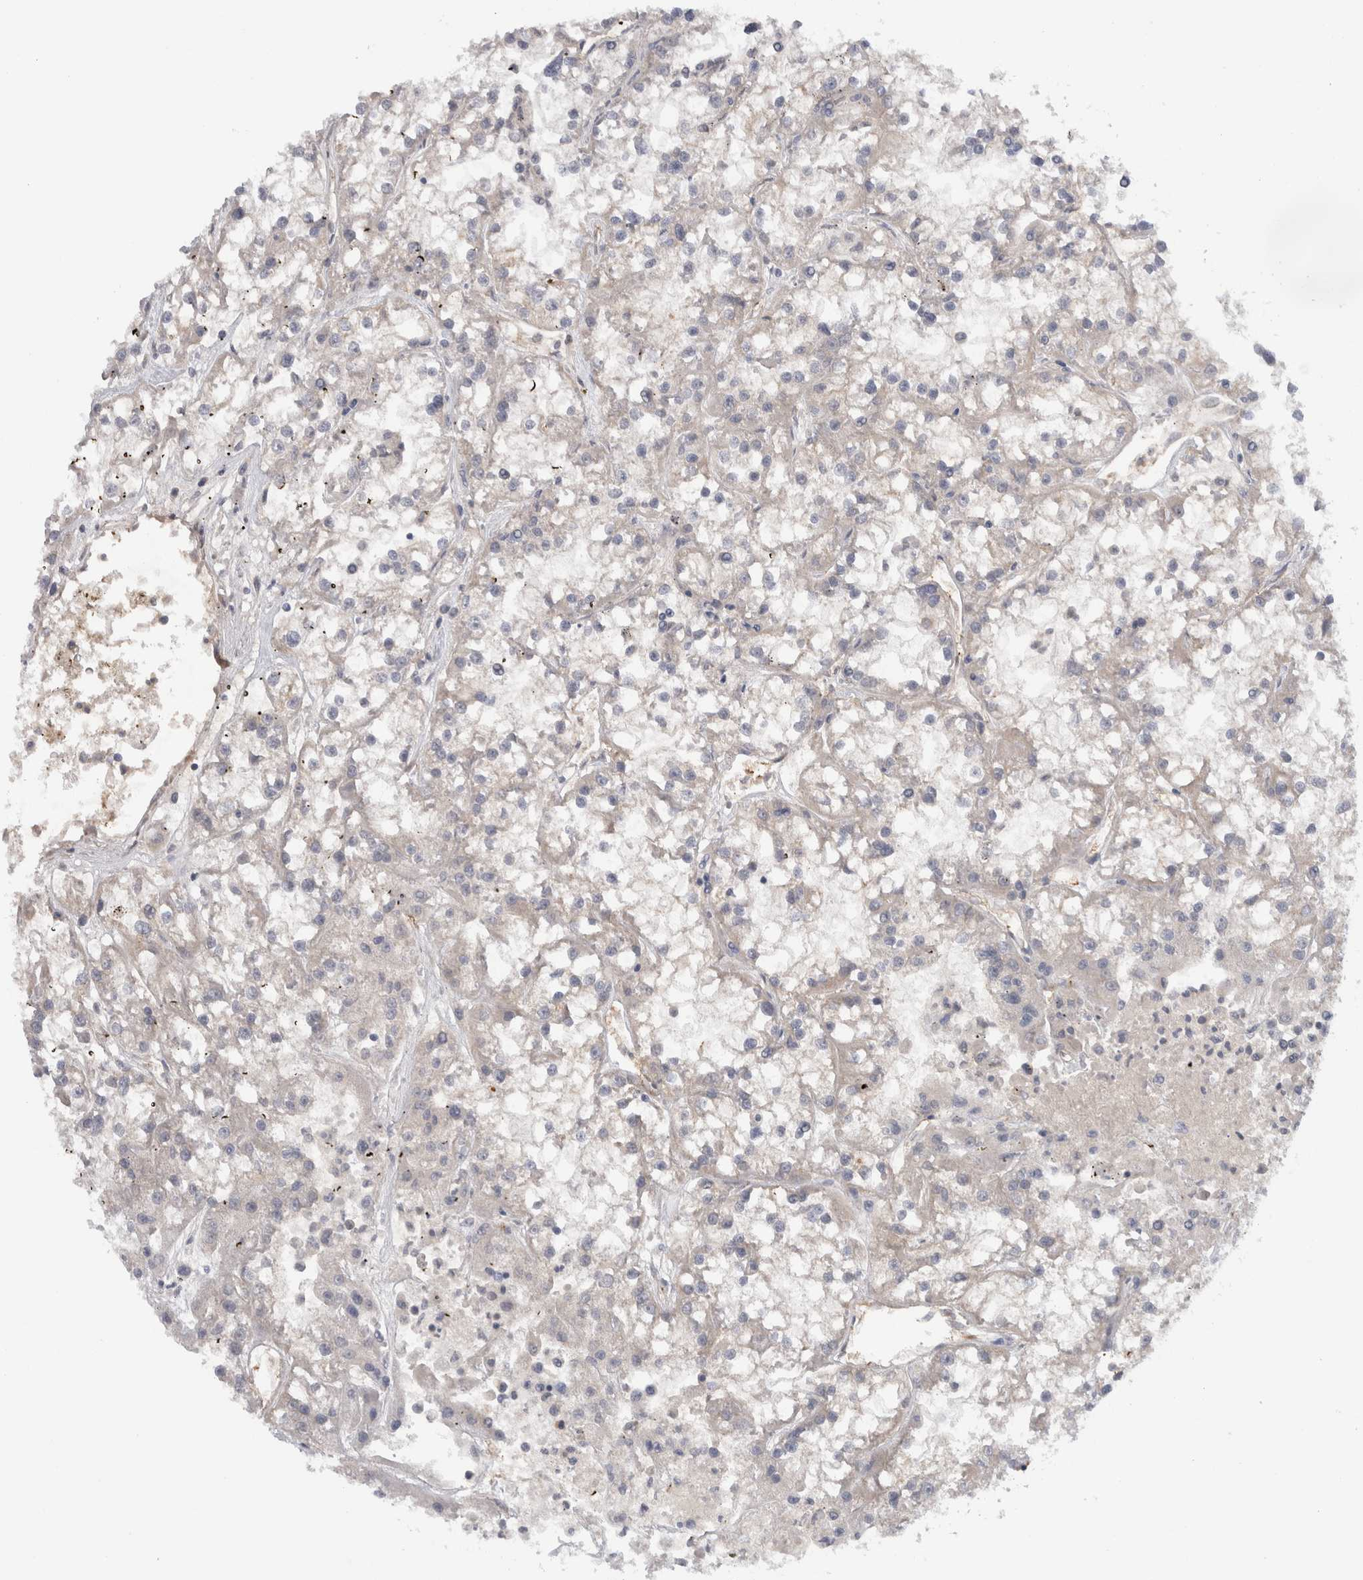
{"staining": {"intensity": "negative", "quantity": "none", "location": "none"}, "tissue": "renal cancer", "cell_type": "Tumor cells", "image_type": "cancer", "snomed": [{"axis": "morphology", "description": "Adenocarcinoma, NOS"}, {"axis": "topography", "description": "Kidney"}], "caption": "A high-resolution photomicrograph shows IHC staining of renal adenocarcinoma, which displays no significant positivity in tumor cells.", "gene": "CD59", "patient": {"sex": "female", "age": 52}}